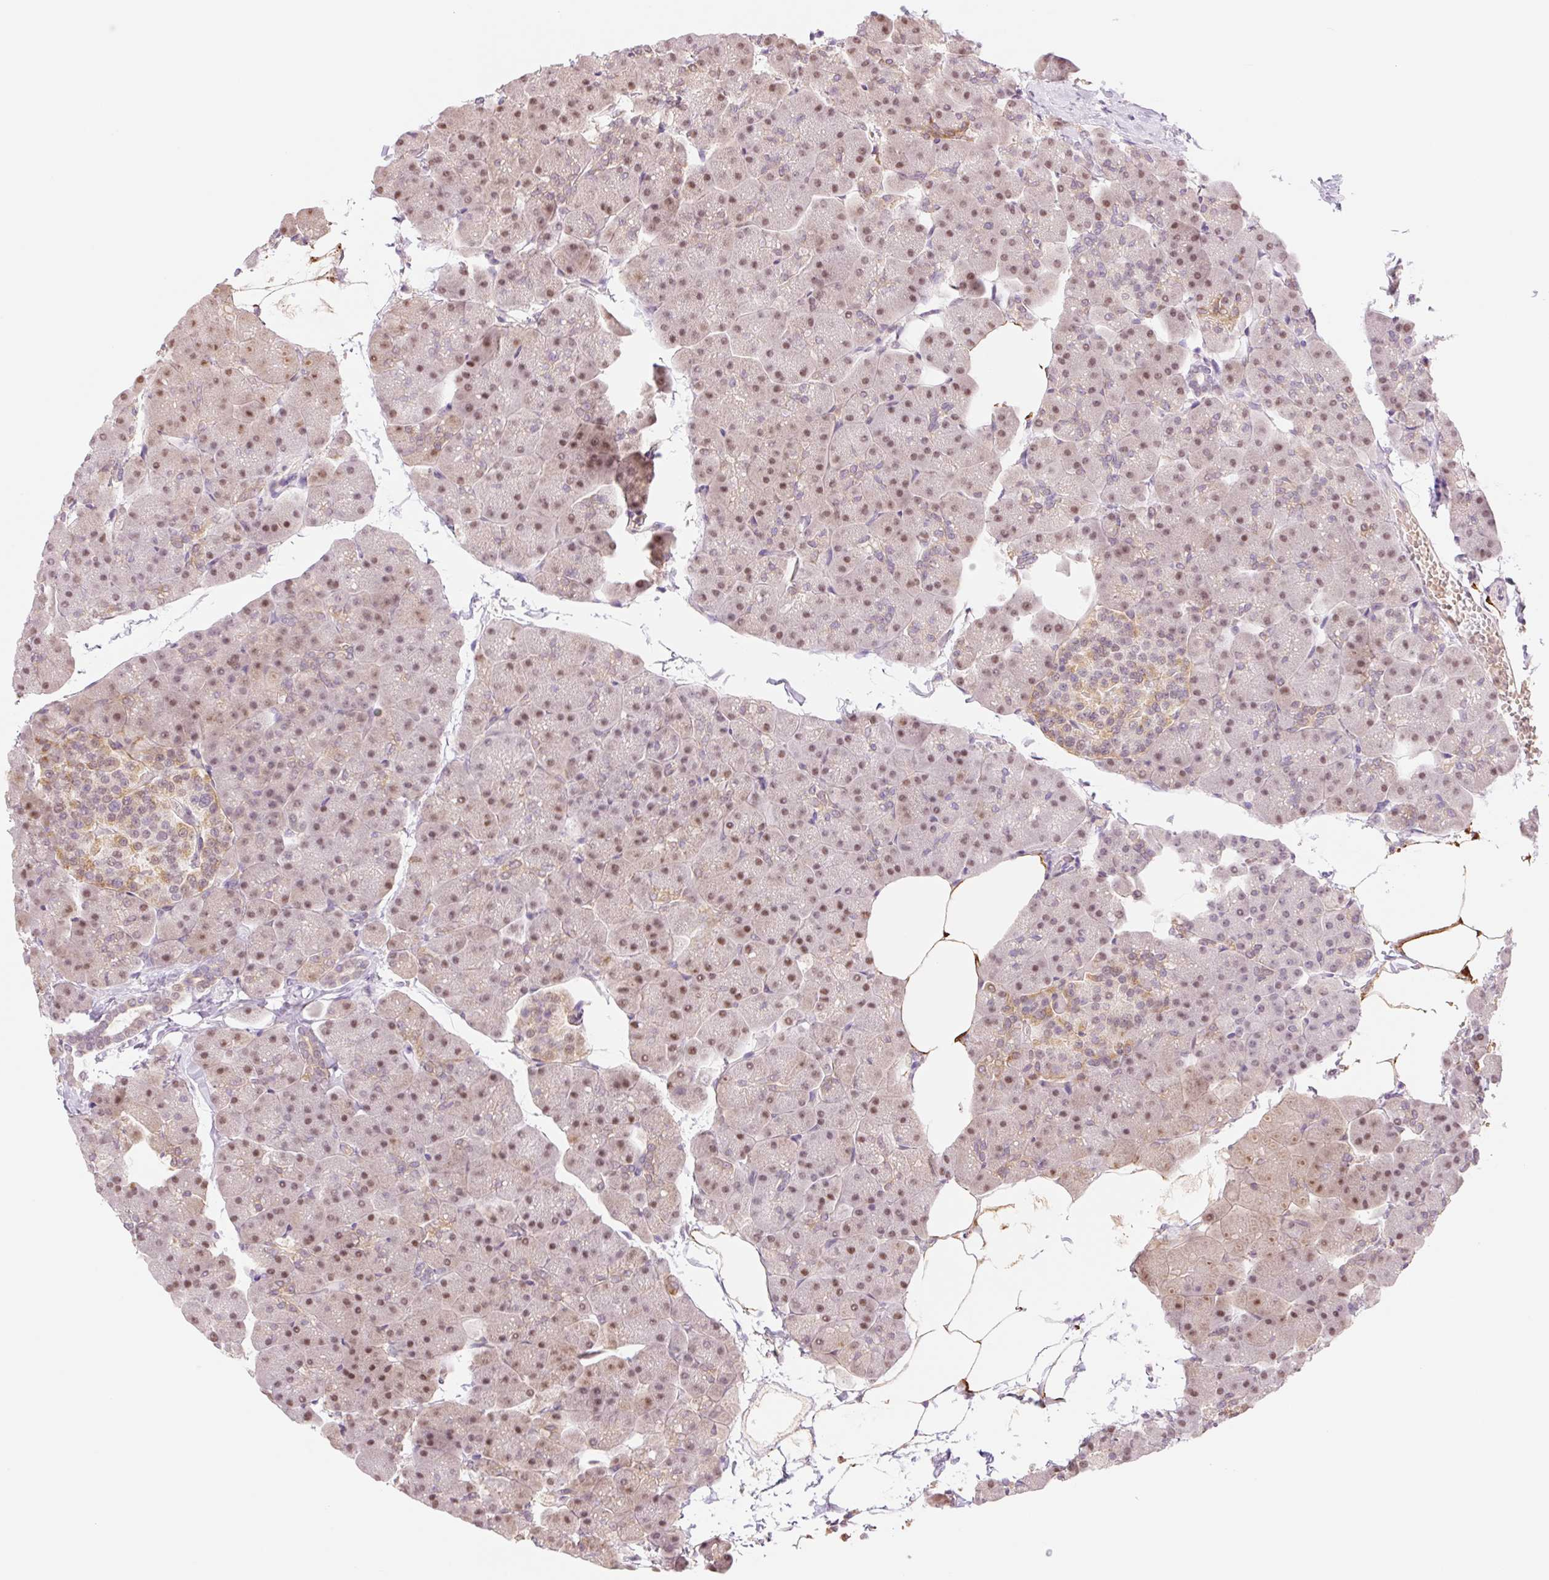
{"staining": {"intensity": "moderate", "quantity": ">75%", "location": "nuclear"}, "tissue": "pancreas", "cell_type": "Exocrine glandular cells", "image_type": "normal", "snomed": [{"axis": "morphology", "description": "Normal tissue, NOS"}, {"axis": "topography", "description": "Pancreas"}], "caption": "Immunohistochemistry (IHC) of benign pancreas displays medium levels of moderate nuclear expression in about >75% of exocrine glandular cells.", "gene": "HEBP1", "patient": {"sex": "male", "age": 35}}